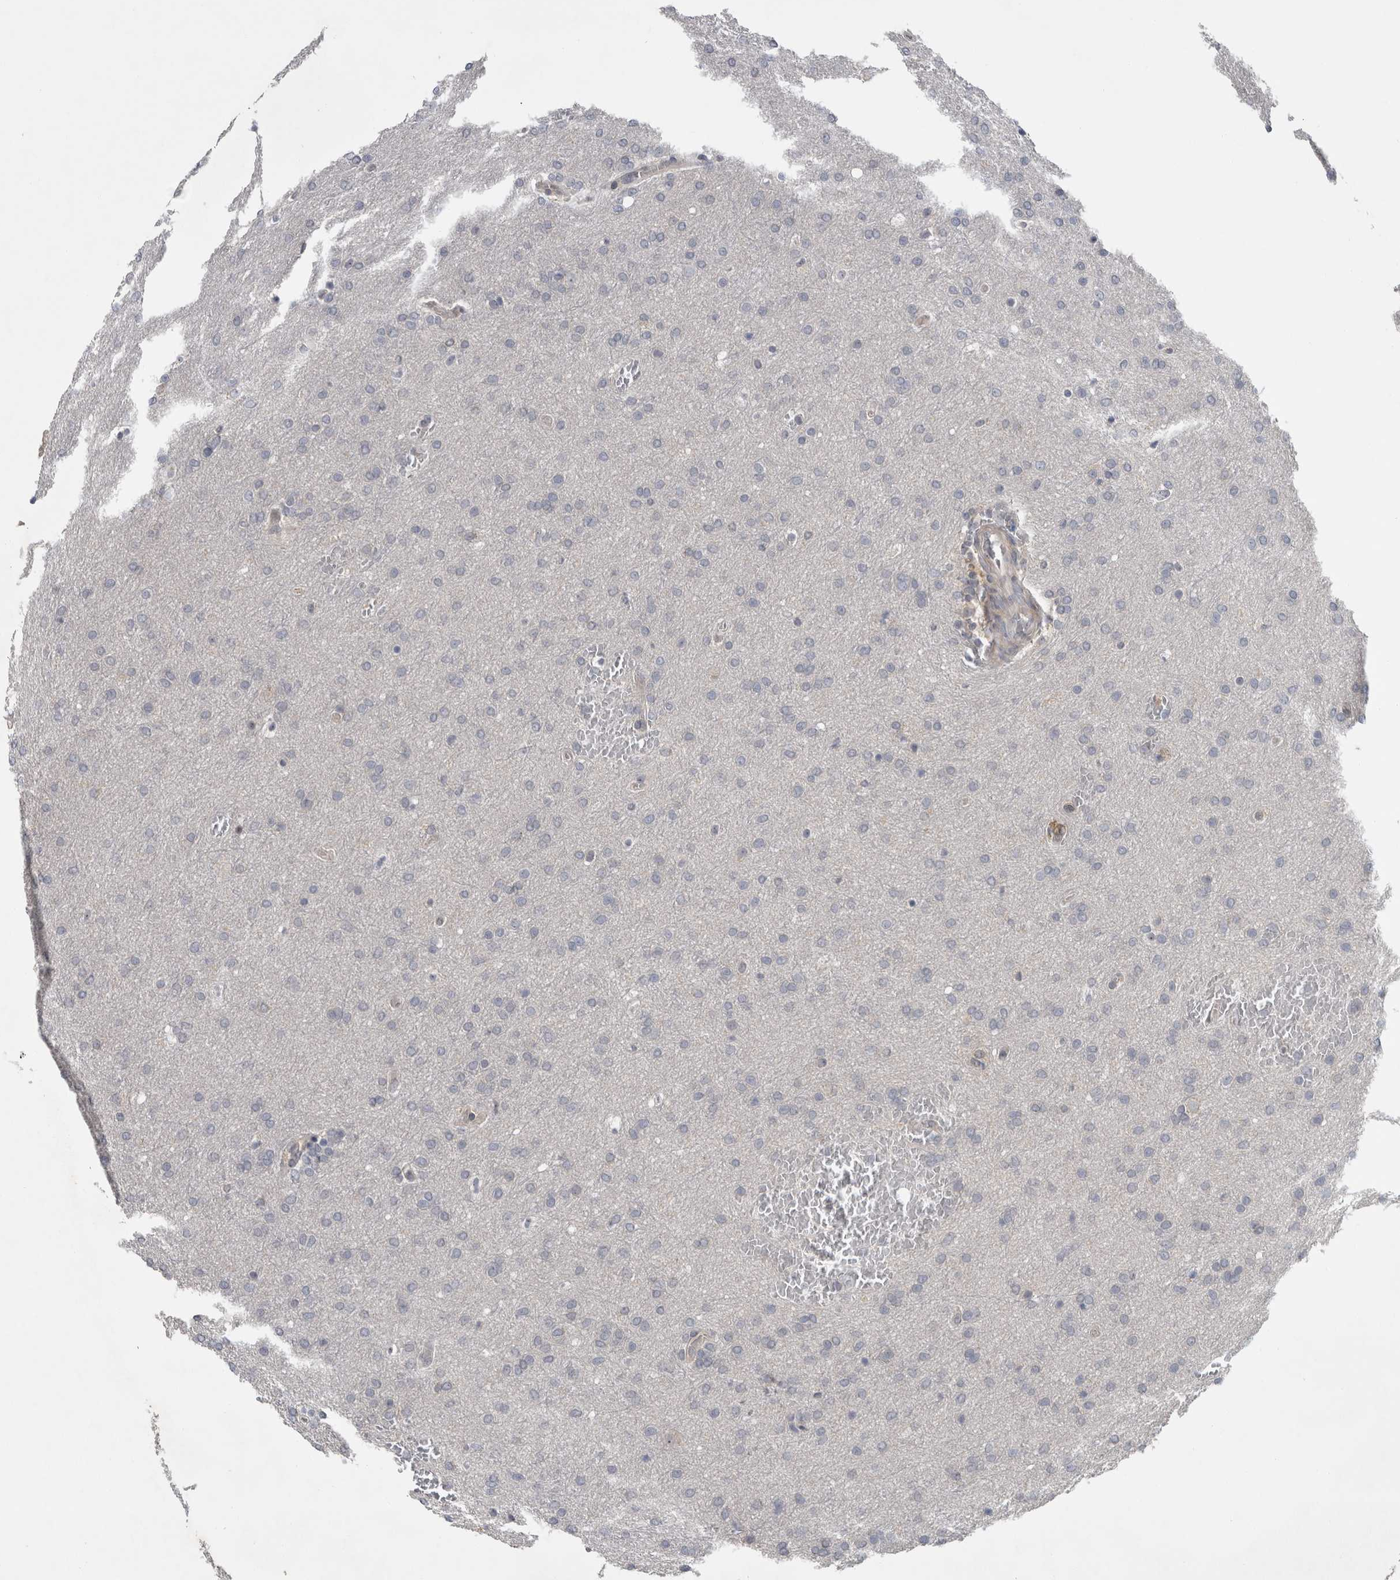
{"staining": {"intensity": "negative", "quantity": "none", "location": "none"}, "tissue": "glioma", "cell_type": "Tumor cells", "image_type": "cancer", "snomed": [{"axis": "morphology", "description": "Glioma, malignant, Low grade"}, {"axis": "topography", "description": "Brain"}], "caption": "An immunohistochemistry micrograph of low-grade glioma (malignant) is shown. There is no staining in tumor cells of low-grade glioma (malignant).", "gene": "RBM28", "patient": {"sex": "female", "age": 37}}